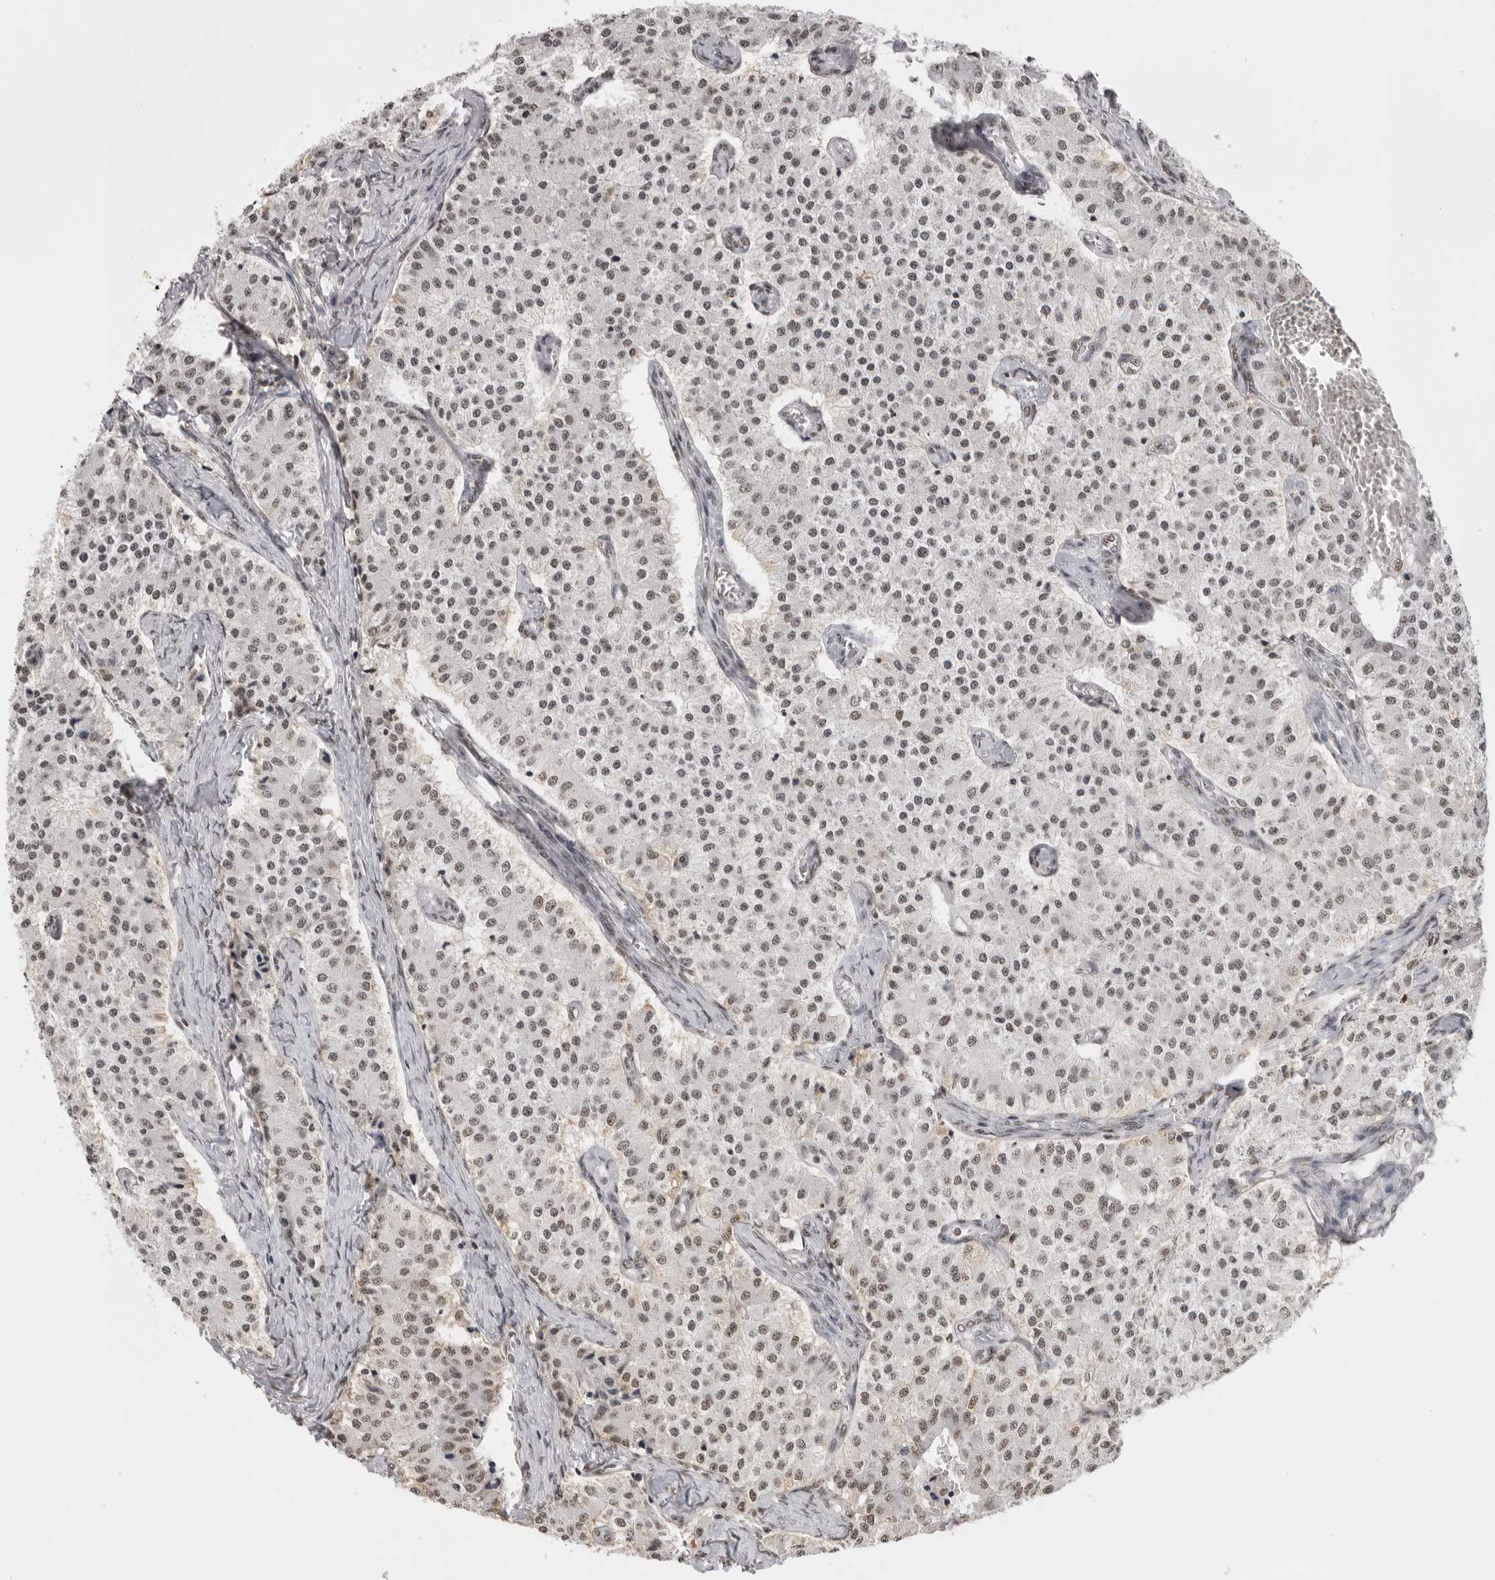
{"staining": {"intensity": "negative", "quantity": "none", "location": "none"}, "tissue": "carcinoid", "cell_type": "Tumor cells", "image_type": "cancer", "snomed": [{"axis": "morphology", "description": "Carcinoid, malignant, NOS"}, {"axis": "topography", "description": "Colon"}], "caption": "A high-resolution micrograph shows IHC staining of carcinoid, which exhibits no significant staining in tumor cells.", "gene": "RPA2", "patient": {"sex": "female", "age": 52}}